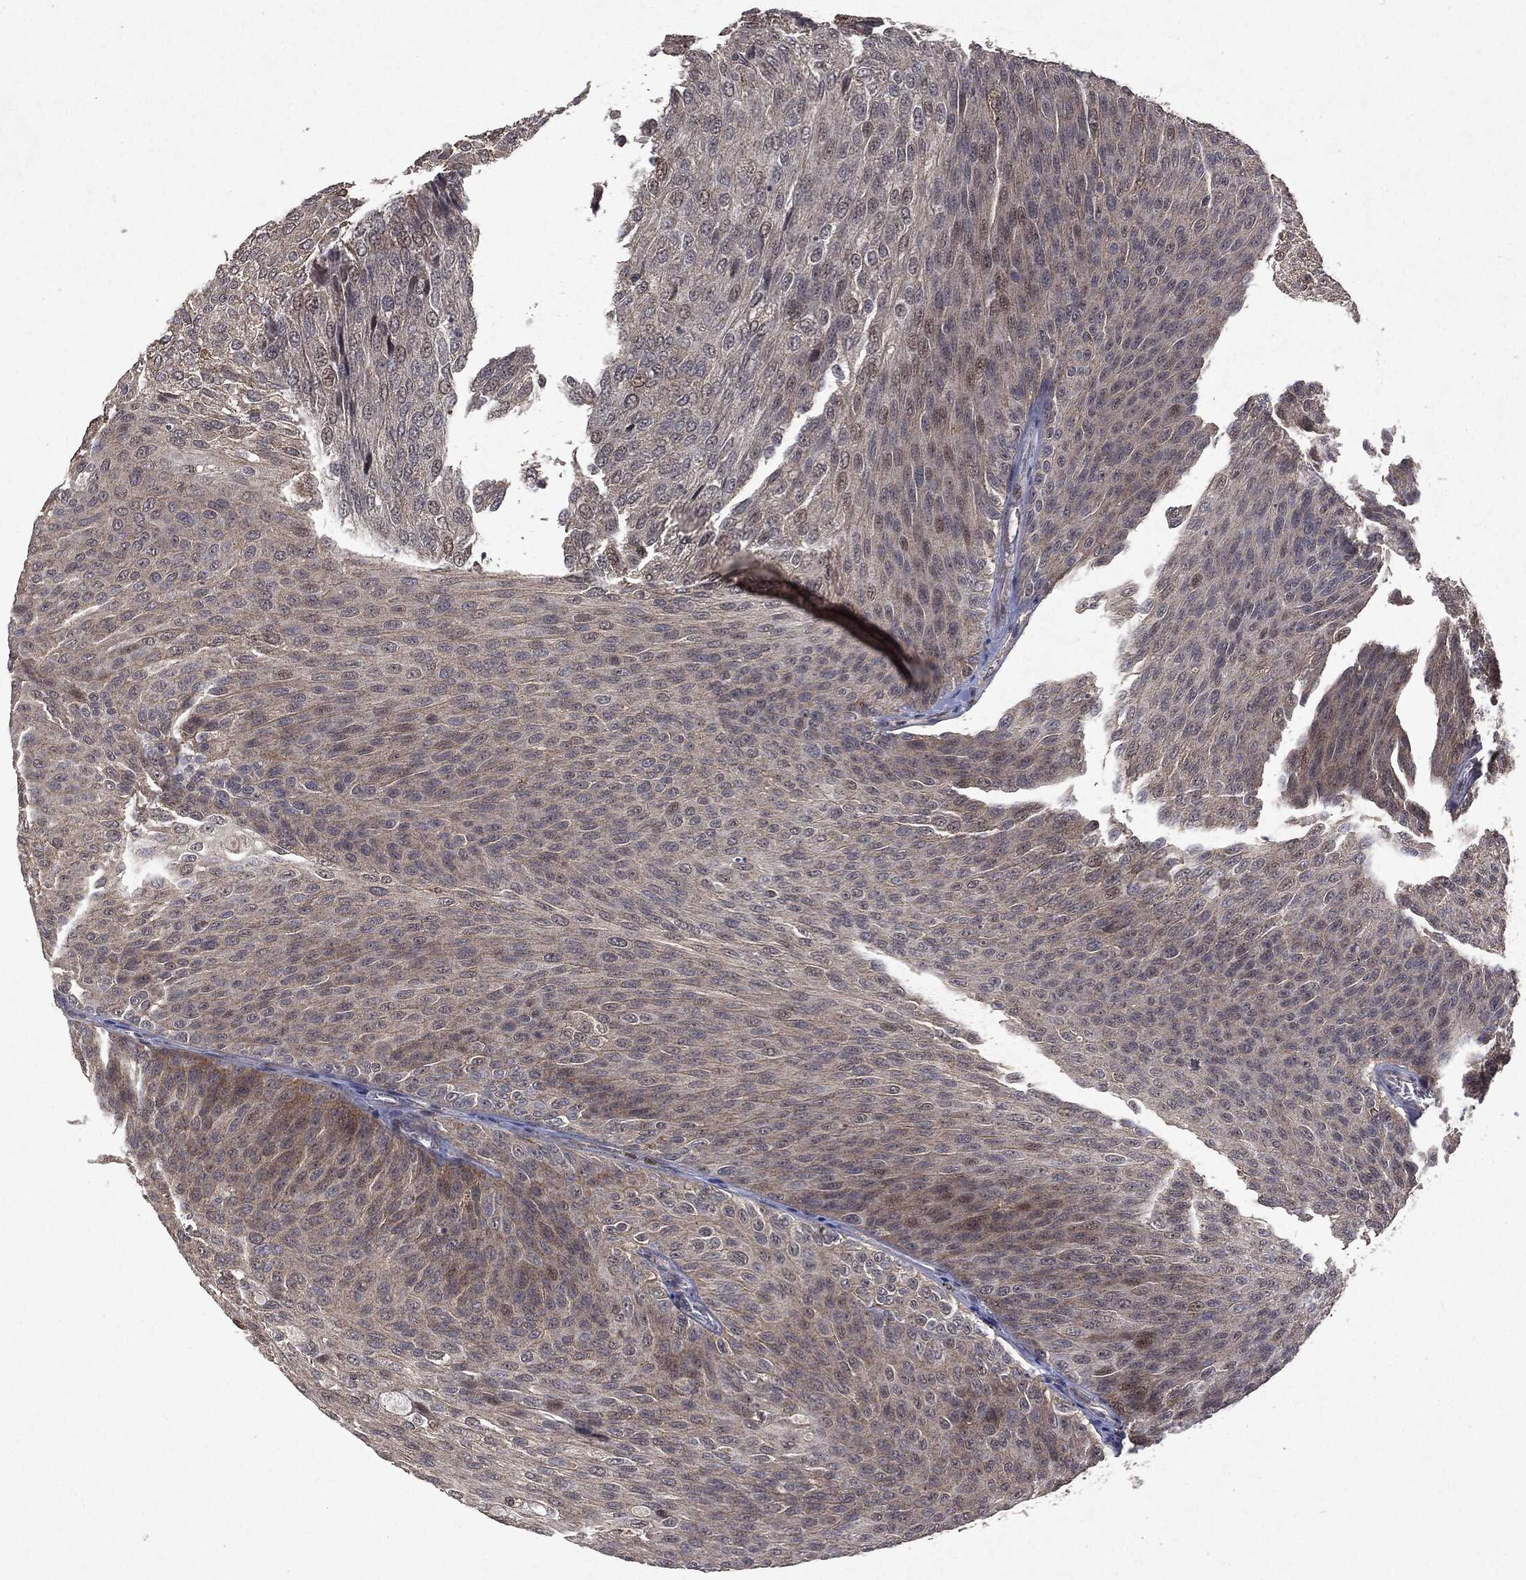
{"staining": {"intensity": "negative", "quantity": "none", "location": "none"}, "tissue": "urothelial cancer", "cell_type": "Tumor cells", "image_type": "cancer", "snomed": [{"axis": "morphology", "description": "Urothelial carcinoma, Low grade"}, {"axis": "topography", "description": "Ureter, NOS"}, {"axis": "topography", "description": "Urinary bladder"}], "caption": "Image shows no significant protein positivity in tumor cells of urothelial cancer.", "gene": "PTEN", "patient": {"sex": "male", "age": 78}}